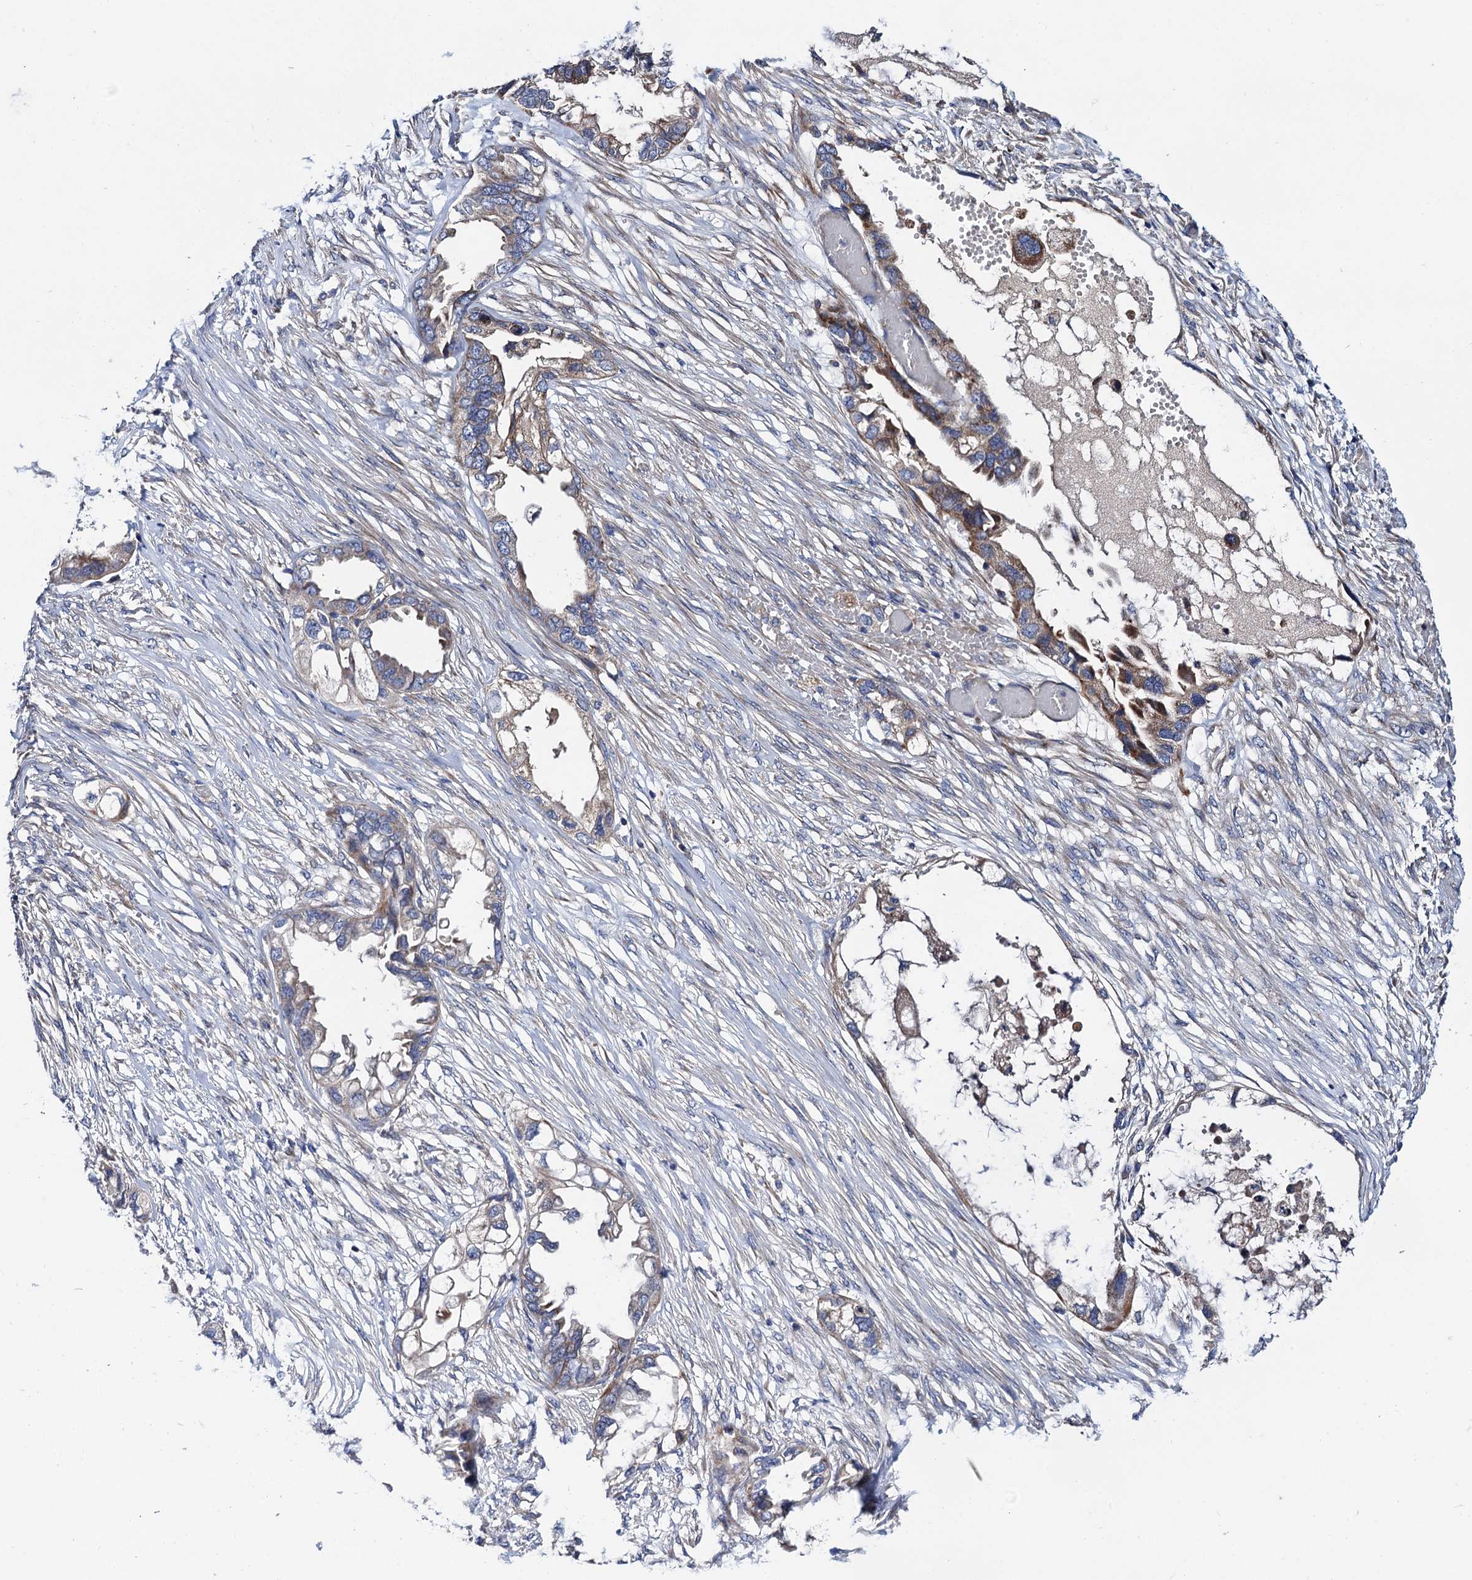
{"staining": {"intensity": "moderate", "quantity": "<25%", "location": "cytoplasmic/membranous"}, "tissue": "endometrial cancer", "cell_type": "Tumor cells", "image_type": "cancer", "snomed": [{"axis": "morphology", "description": "Adenocarcinoma, NOS"}, {"axis": "morphology", "description": "Adenocarcinoma, metastatic, NOS"}, {"axis": "topography", "description": "Adipose tissue"}, {"axis": "topography", "description": "Endometrium"}], "caption": "Human endometrial metastatic adenocarcinoma stained with a brown dye exhibits moderate cytoplasmic/membranous positive positivity in approximately <25% of tumor cells.", "gene": "MRPL48", "patient": {"sex": "female", "age": 67}}